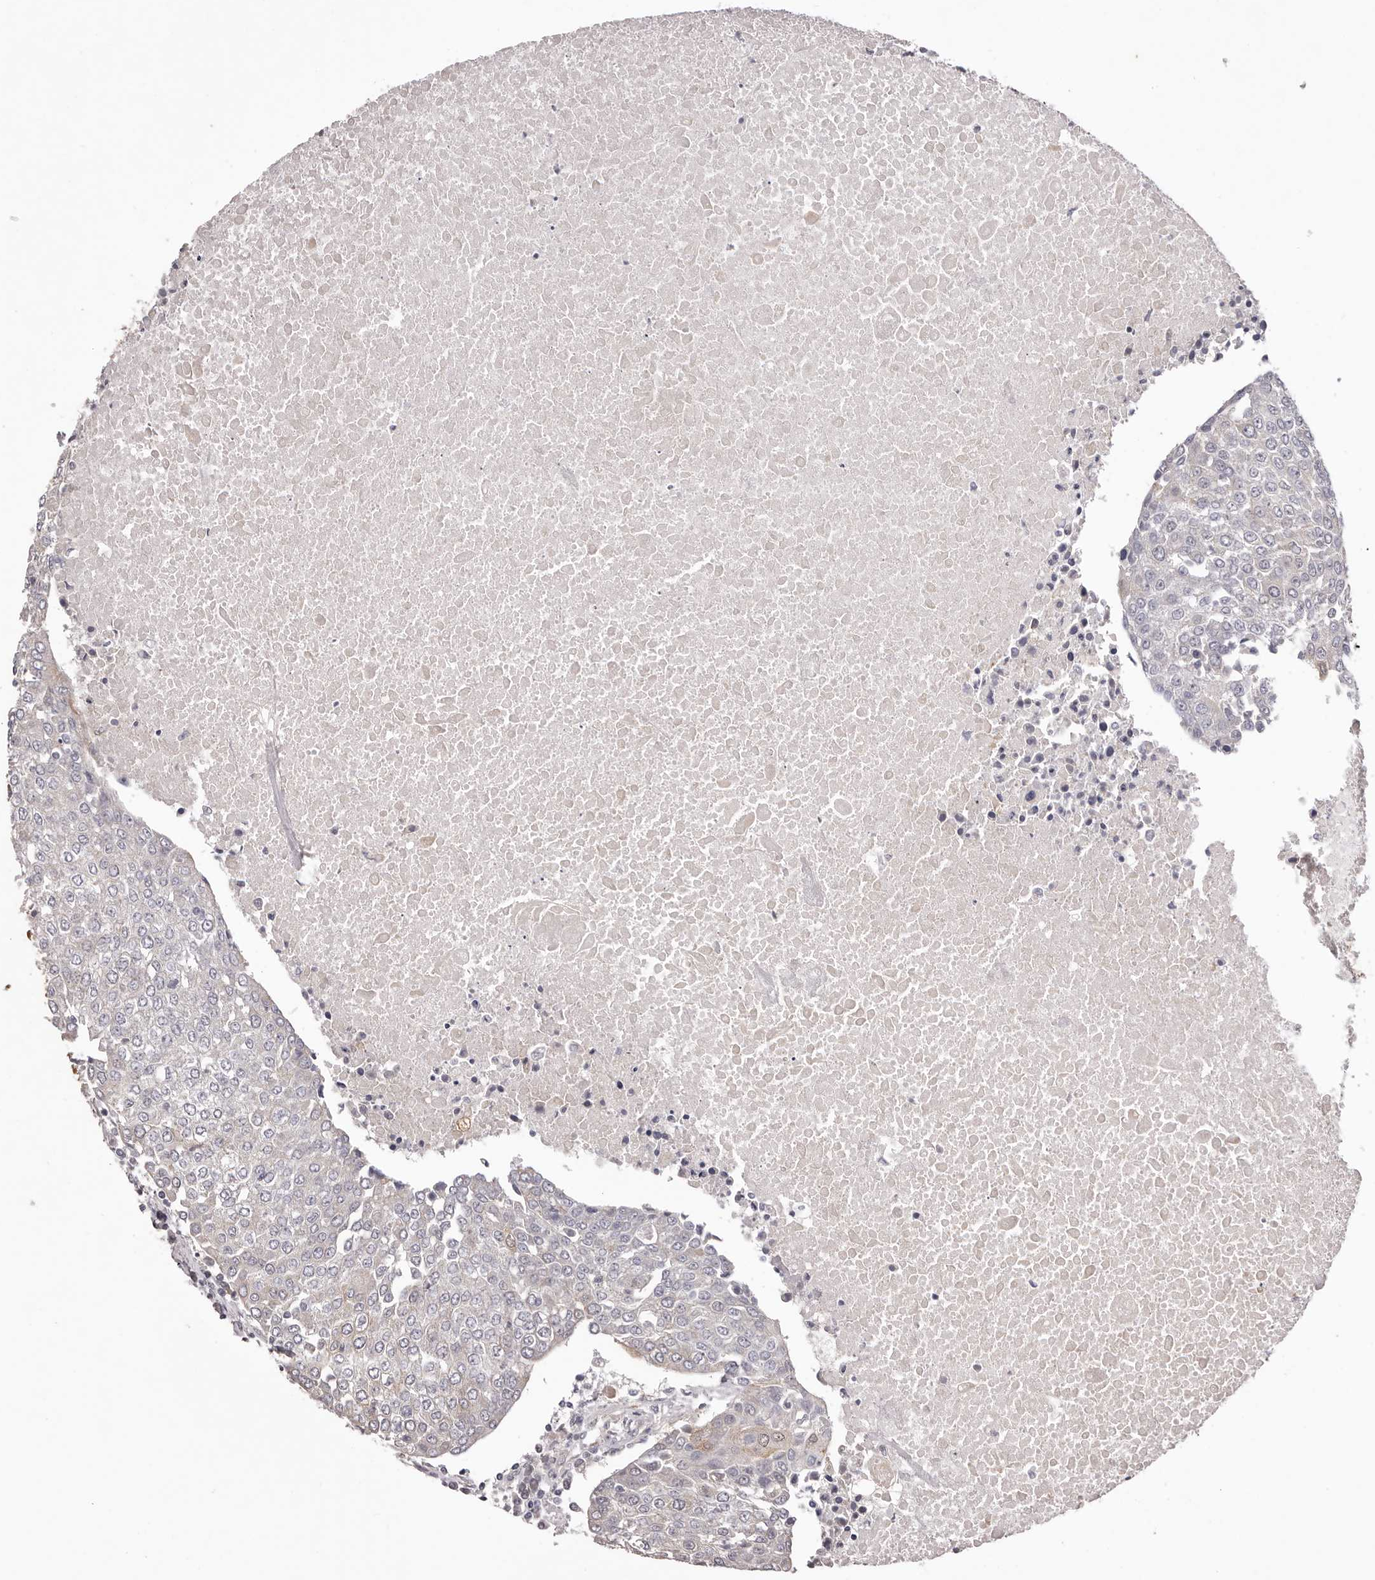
{"staining": {"intensity": "negative", "quantity": "none", "location": "none"}, "tissue": "urothelial cancer", "cell_type": "Tumor cells", "image_type": "cancer", "snomed": [{"axis": "morphology", "description": "Urothelial carcinoma, High grade"}, {"axis": "topography", "description": "Urinary bladder"}], "caption": "Urothelial cancer was stained to show a protein in brown. There is no significant positivity in tumor cells. Nuclei are stained in blue.", "gene": "PNRC1", "patient": {"sex": "female", "age": 85}}